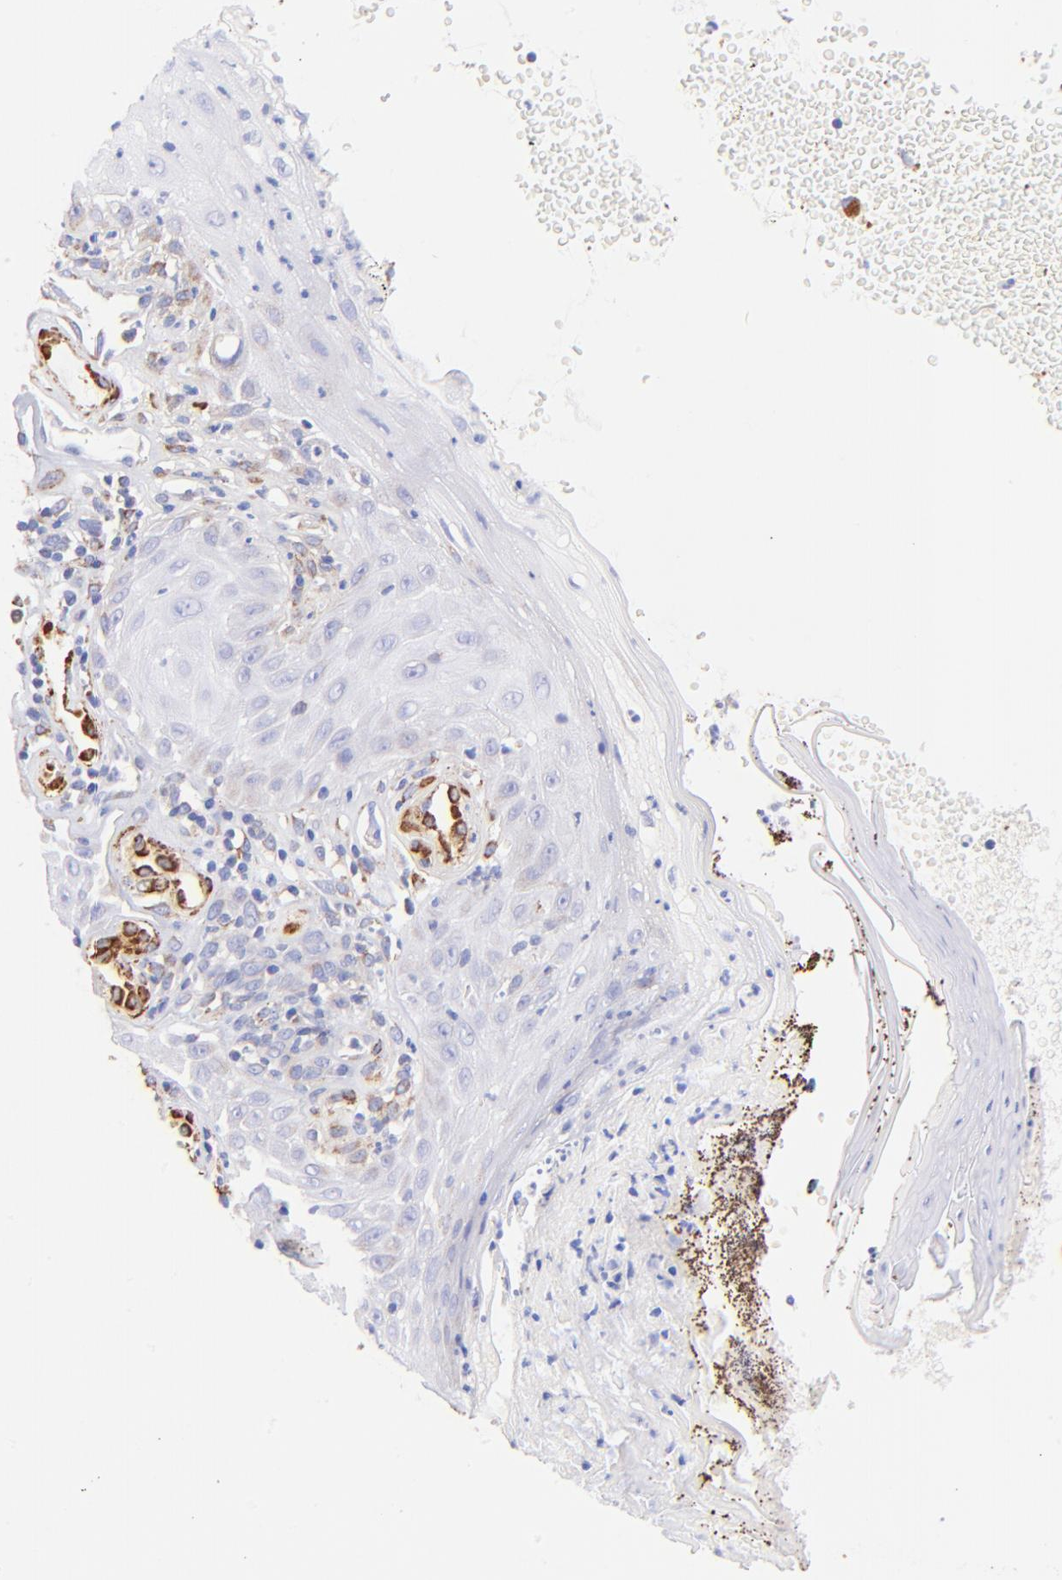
{"staining": {"intensity": "strong", "quantity": ">75%", "location": "cytoplasmic/membranous"}, "tissue": "melanoma", "cell_type": "Tumor cells", "image_type": "cancer", "snomed": [{"axis": "morphology", "description": "Malignant melanoma, NOS"}, {"axis": "topography", "description": "Skin"}], "caption": "The photomicrograph displays immunohistochemical staining of melanoma. There is strong cytoplasmic/membranous staining is identified in approximately >75% of tumor cells. Nuclei are stained in blue.", "gene": "SPARC", "patient": {"sex": "female", "age": 21}}